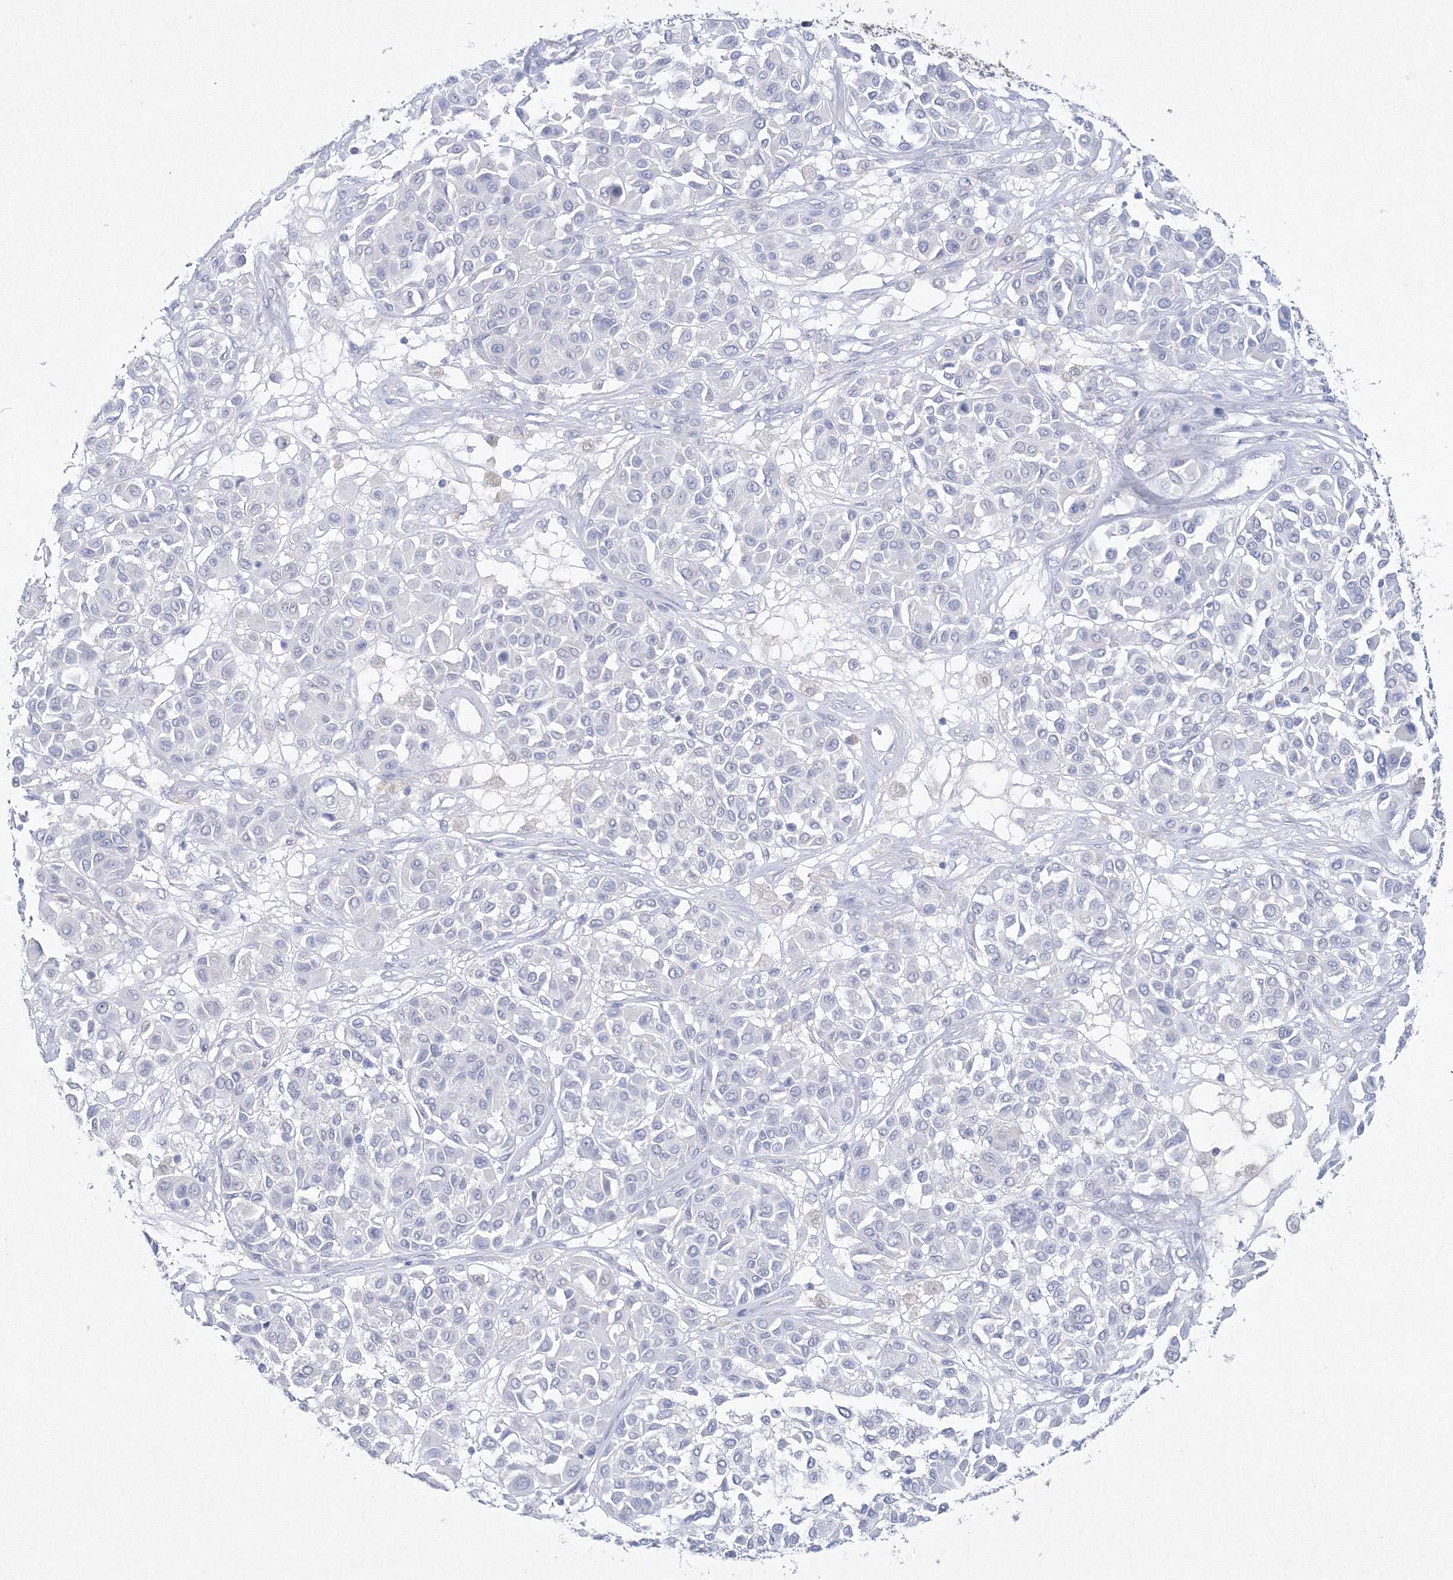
{"staining": {"intensity": "negative", "quantity": "none", "location": "none"}, "tissue": "melanoma", "cell_type": "Tumor cells", "image_type": "cancer", "snomed": [{"axis": "morphology", "description": "Malignant melanoma, Metastatic site"}, {"axis": "topography", "description": "Soft tissue"}], "caption": "Immunohistochemistry (IHC) photomicrograph of human malignant melanoma (metastatic site) stained for a protein (brown), which demonstrates no positivity in tumor cells.", "gene": "GCKR", "patient": {"sex": "male", "age": 41}}